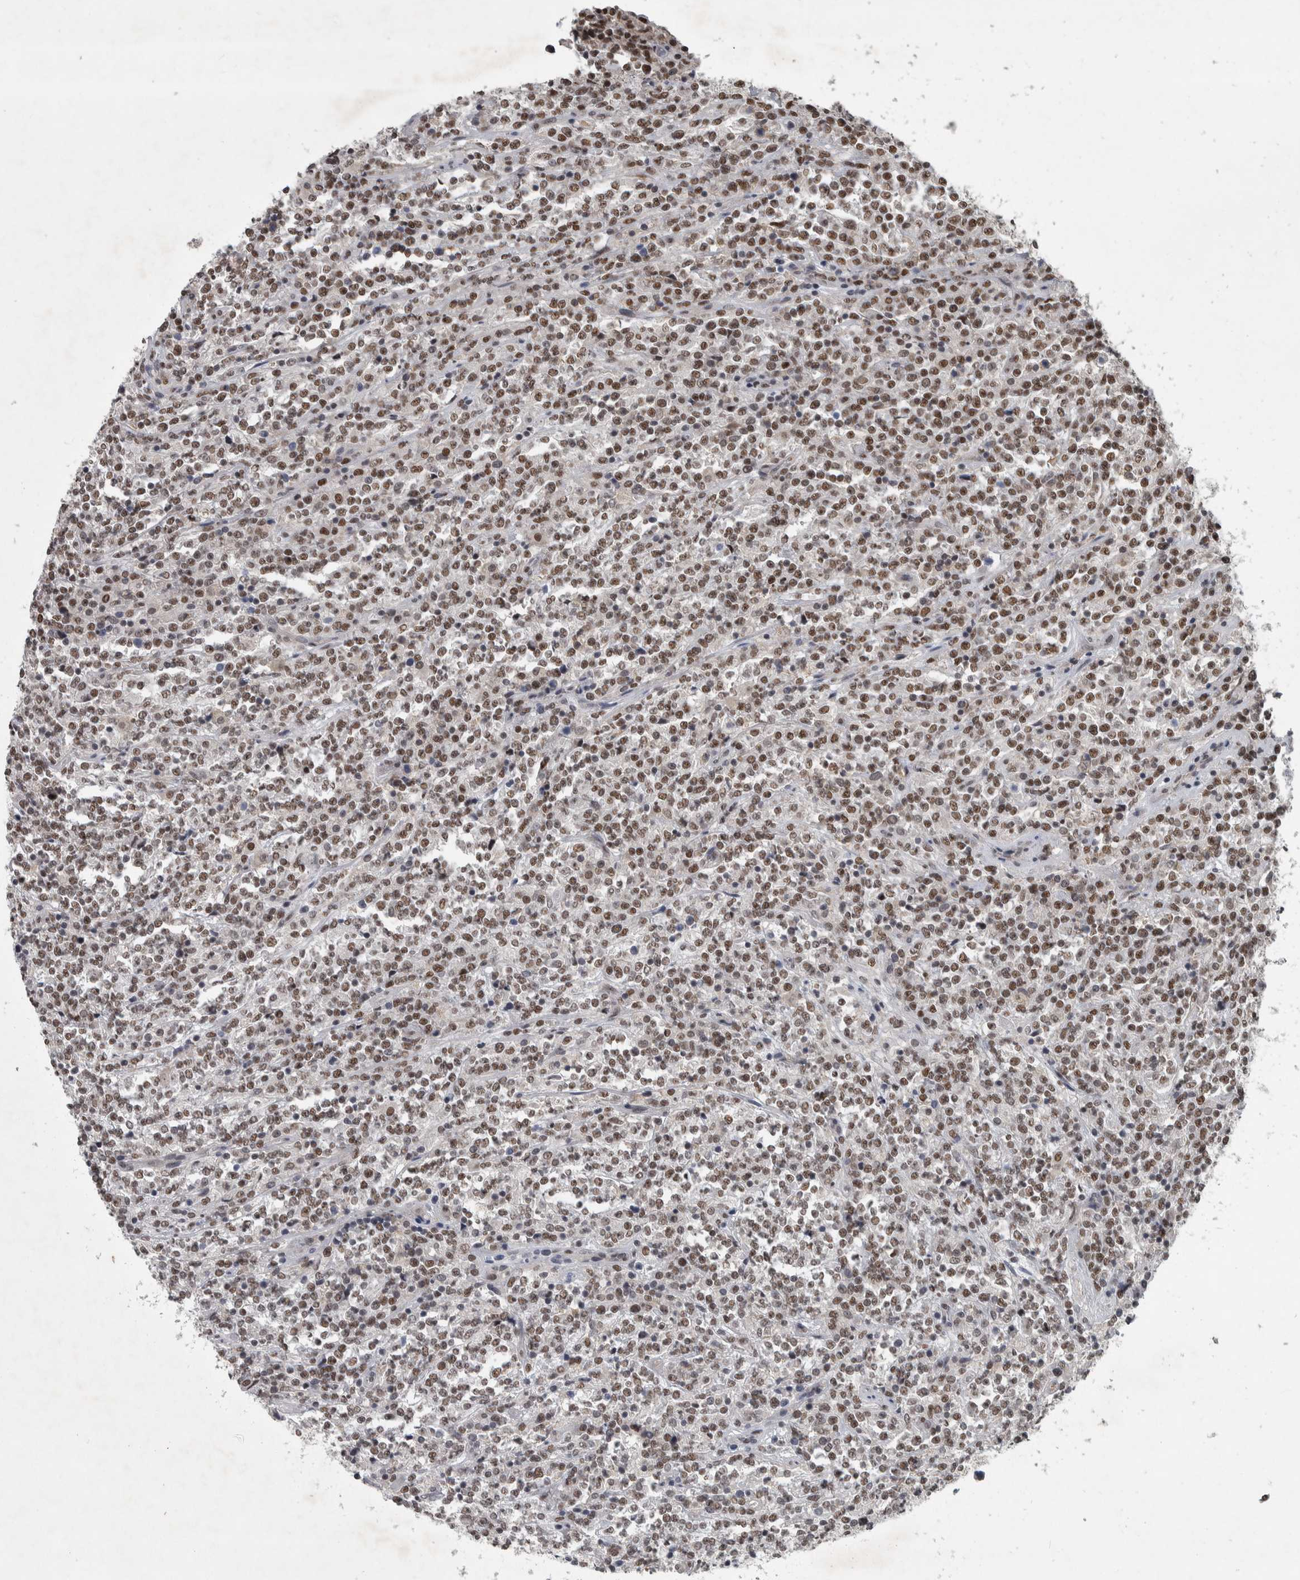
{"staining": {"intensity": "moderate", "quantity": ">75%", "location": "nuclear"}, "tissue": "lymphoma", "cell_type": "Tumor cells", "image_type": "cancer", "snomed": [{"axis": "morphology", "description": "Malignant lymphoma, non-Hodgkin's type, High grade"}, {"axis": "topography", "description": "Soft tissue"}], "caption": "Immunohistochemistry (IHC) histopathology image of neoplastic tissue: malignant lymphoma, non-Hodgkin's type (high-grade) stained using IHC shows medium levels of moderate protein expression localized specifically in the nuclear of tumor cells, appearing as a nuclear brown color.", "gene": "DDX42", "patient": {"sex": "male", "age": 18}}